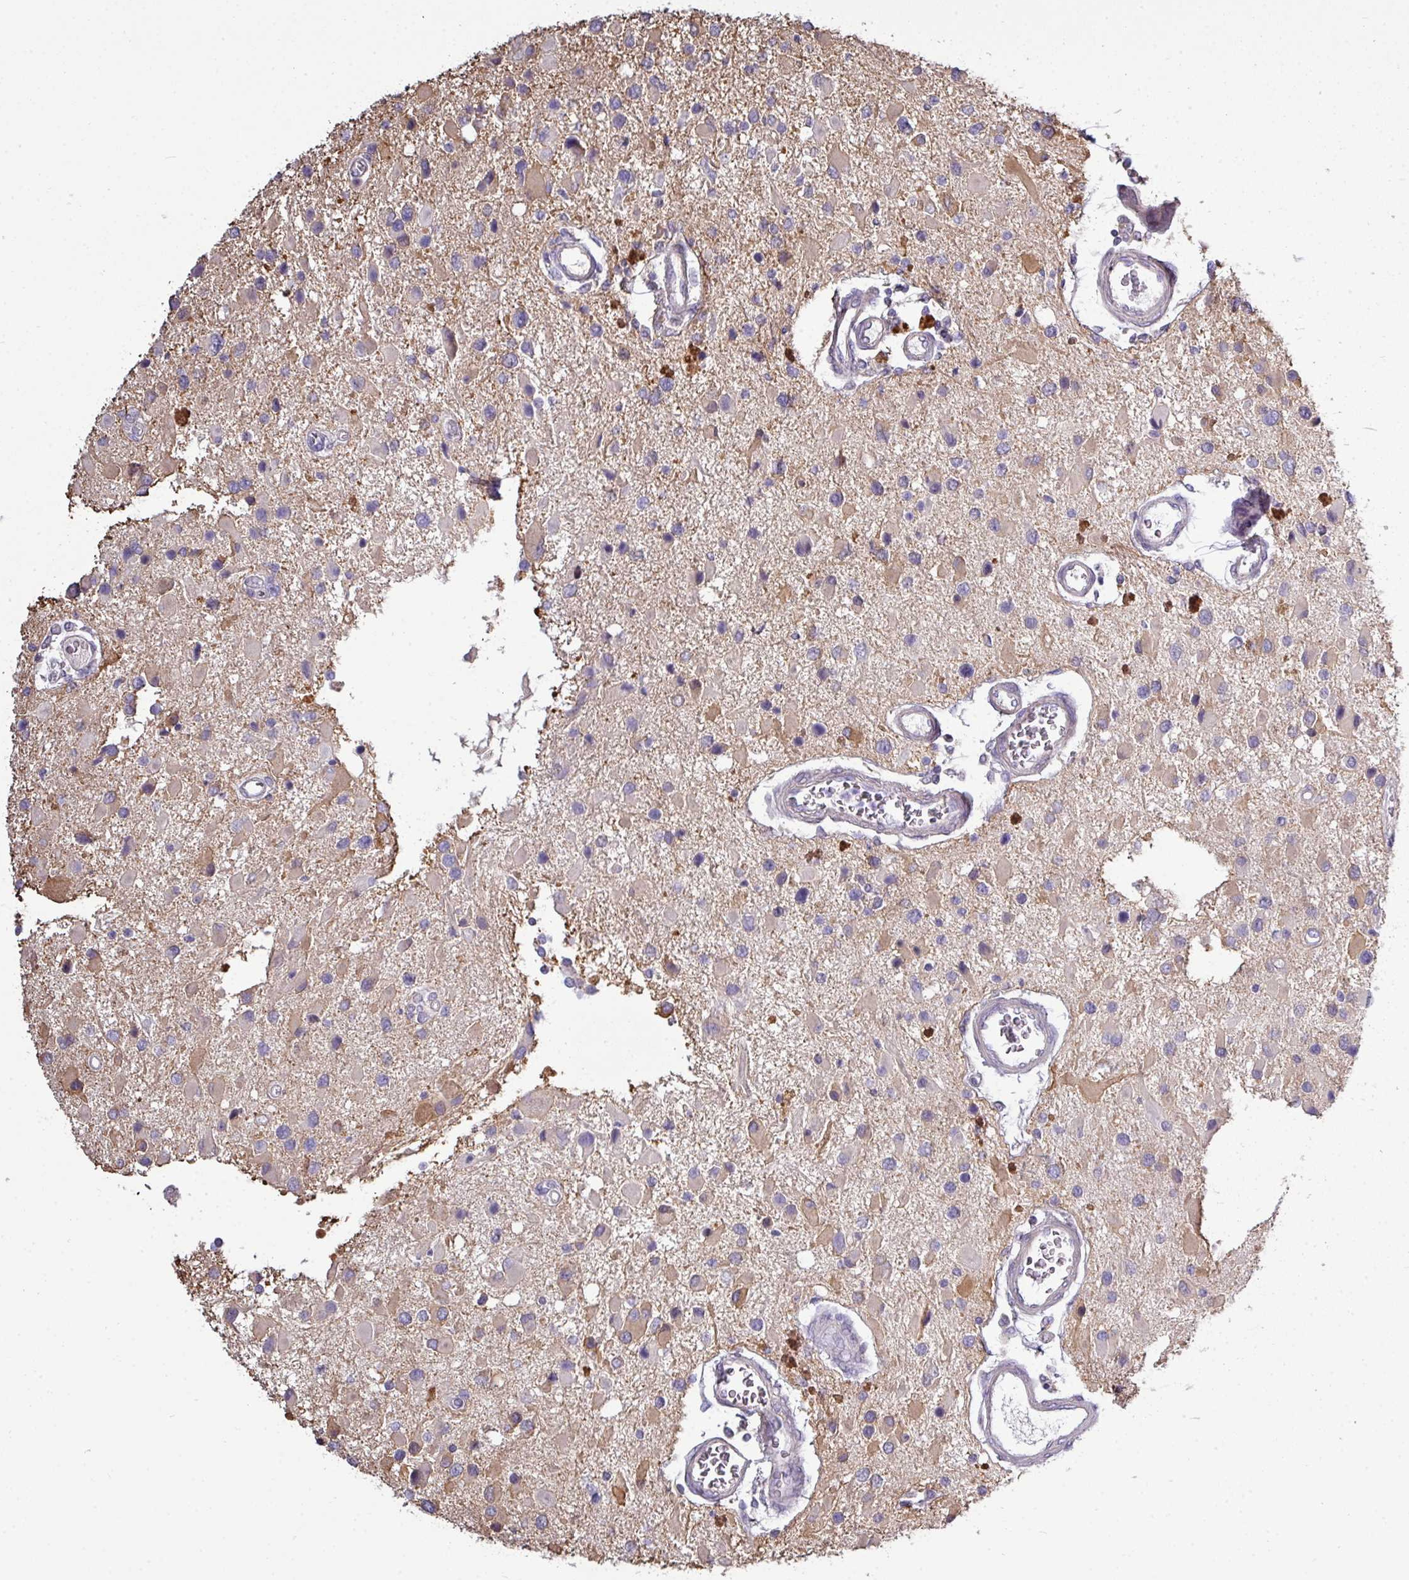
{"staining": {"intensity": "moderate", "quantity": "<25%", "location": "cytoplasmic/membranous"}, "tissue": "glioma", "cell_type": "Tumor cells", "image_type": "cancer", "snomed": [{"axis": "morphology", "description": "Glioma, malignant, High grade"}, {"axis": "topography", "description": "Brain"}], "caption": "Moderate cytoplasmic/membranous positivity is seen in about <25% of tumor cells in malignant high-grade glioma. (DAB IHC, brown staining for protein, blue staining for nuclei).", "gene": "AGAP5", "patient": {"sex": "male", "age": 53}}